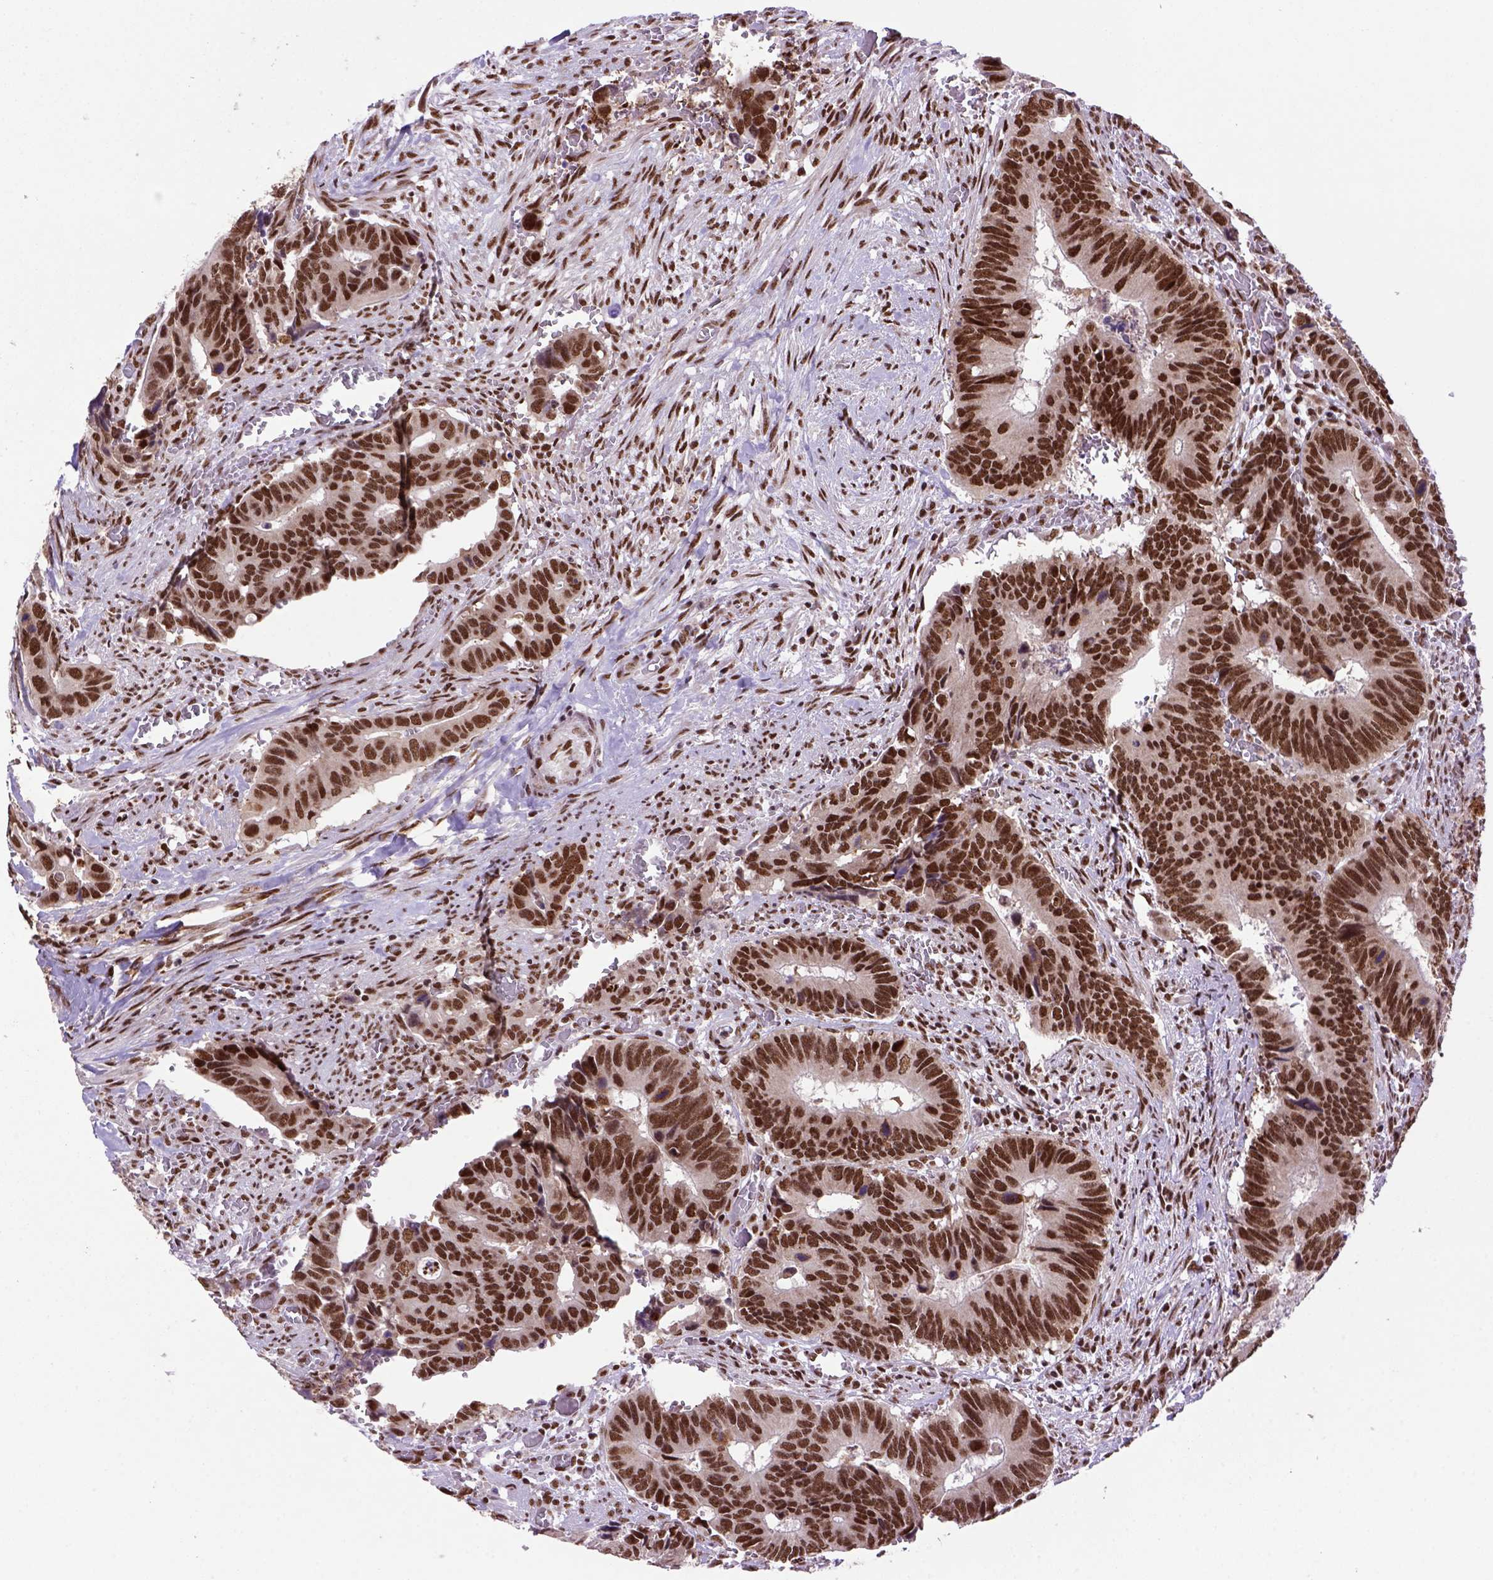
{"staining": {"intensity": "strong", "quantity": ">75%", "location": "nuclear"}, "tissue": "colorectal cancer", "cell_type": "Tumor cells", "image_type": "cancer", "snomed": [{"axis": "morphology", "description": "Adenocarcinoma, NOS"}, {"axis": "topography", "description": "Colon"}], "caption": "Protein expression analysis of colorectal cancer (adenocarcinoma) exhibits strong nuclear positivity in approximately >75% of tumor cells.", "gene": "NSMCE2", "patient": {"sex": "male", "age": 49}}